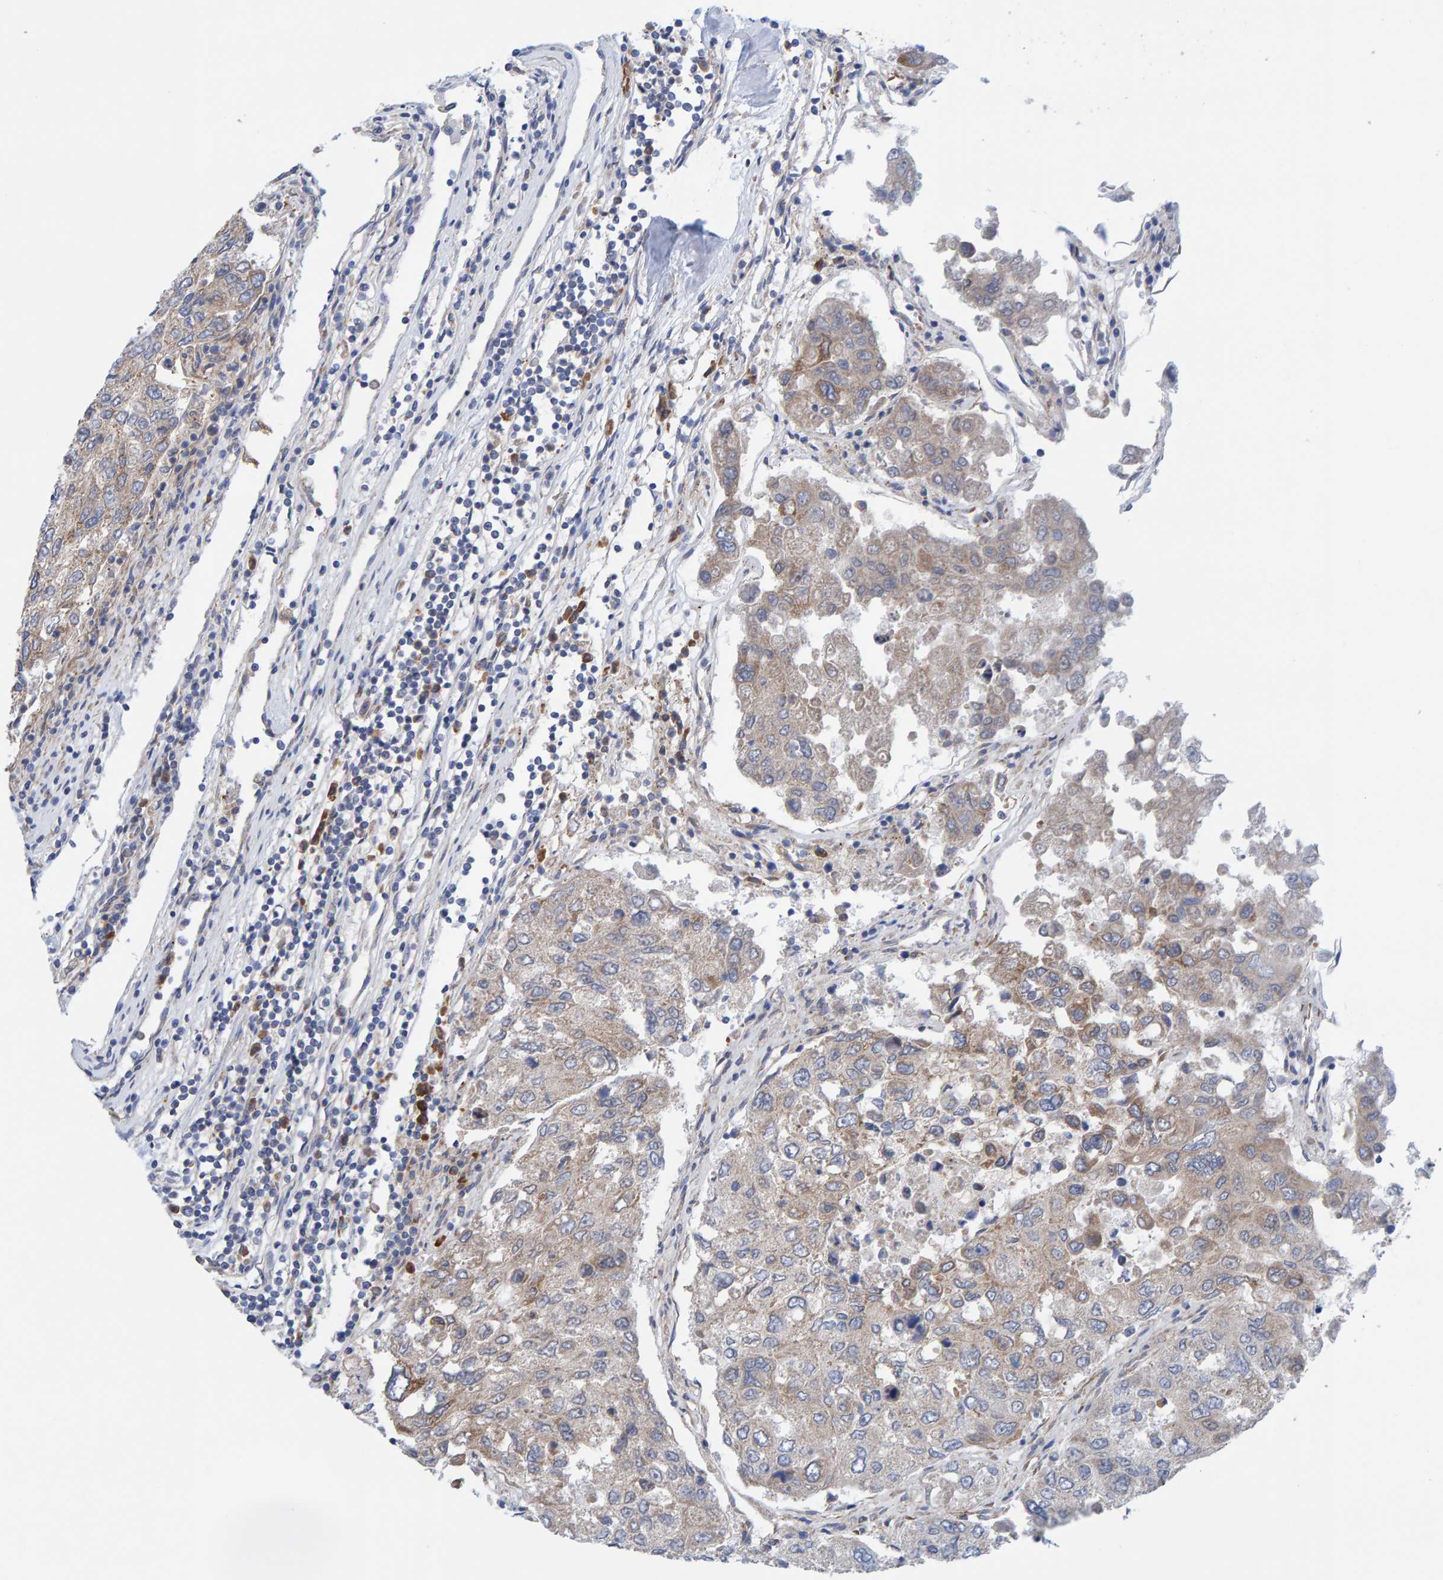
{"staining": {"intensity": "weak", "quantity": ">75%", "location": "cytoplasmic/membranous"}, "tissue": "urothelial cancer", "cell_type": "Tumor cells", "image_type": "cancer", "snomed": [{"axis": "morphology", "description": "Urothelial carcinoma, High grade"}, {"axis": "topography", "description": "Lymph node"}, {"axis": "topography", "description": "Urinary bladder"}], "caption": "Immunohistochemical staining of human urothelial cancer displays weak cytoplasmic/membranous protein expression in approximately >75% of tumor cells. (Brightfield microscopy of DAB IHC at high magnification).", "gene": "CDK5RAP3", "patient": {"sex": "male", "age": 51}}